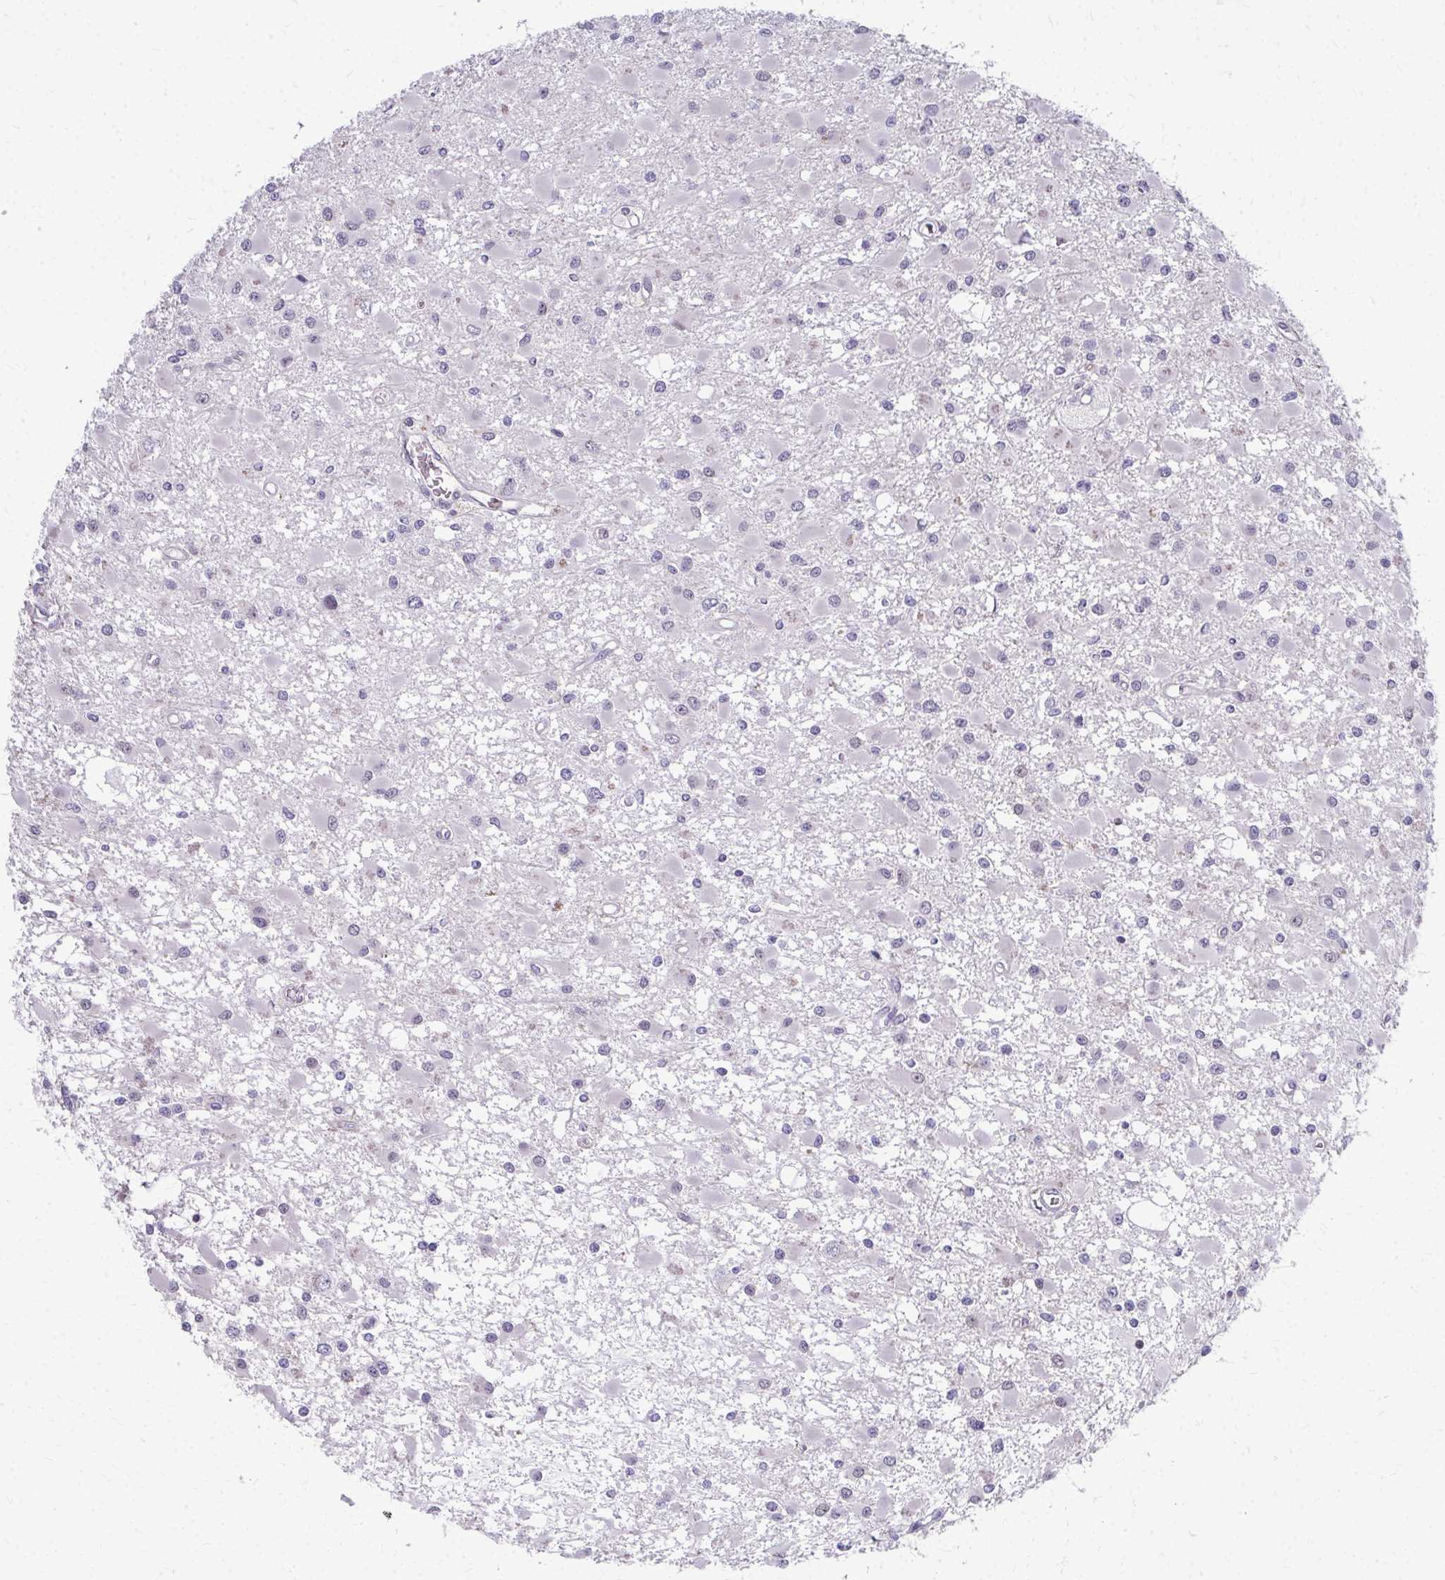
{"staining": {"intensity": "negative", "quantity": "none", "location": "none"}, "tissue": "glioma", "cell_type": "Tumor cells", "image_type": "cancer", "snomed": [{"axis": "morphology", "description": "Glioma, malignant, High grade"}, {"axis": "topography", "description": "Brain"}], "caption": "Tumor cells show no significant staining in glioma. (DAB immunohistochemistry, high magnification).", "gene": "NUDT16", "patient": {"sex": "male", "age": 54}}